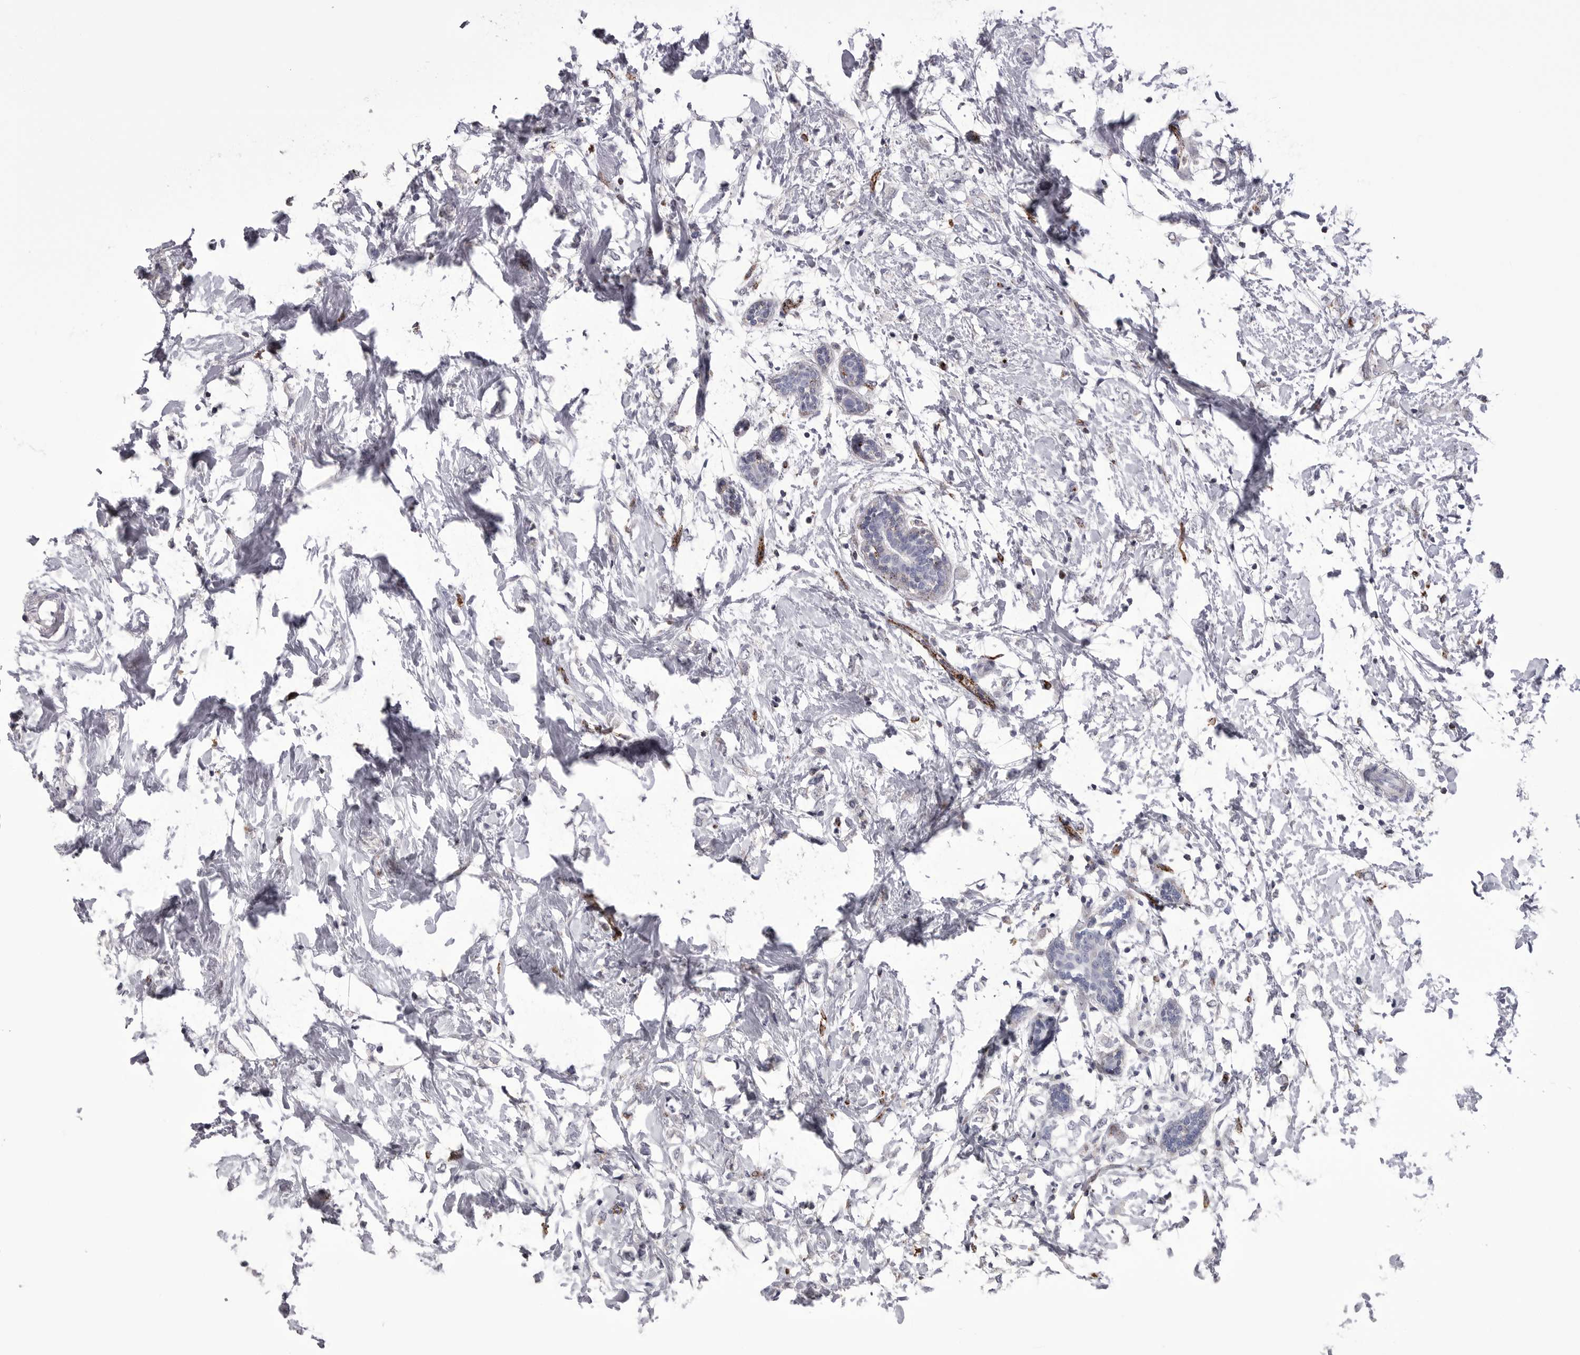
{"staining": {"intensity": "weak", "quantity": "<25%", "location": "cytoplasmic/membranous"}, "tissue": "breast cancer", "cell_type": "Tumor cells", "image_type": "cancer", "snomed": [{"axis": "morphology", "description": "Normal tissue, NOS"}, {"axis": "morphology", "description": "Lobular carcinoma"}, {"axis": "topography", "description": "Breast"}], "caption": "Tumor cells are negative for protein expression in human breast cancer (lobular carcinoma). The staining is performed using DAB brown chromogen with nuclei counter-stained in using hematoxylin.", "gene": "PSPN", "patient": {"sex": "female", "age": 47}}